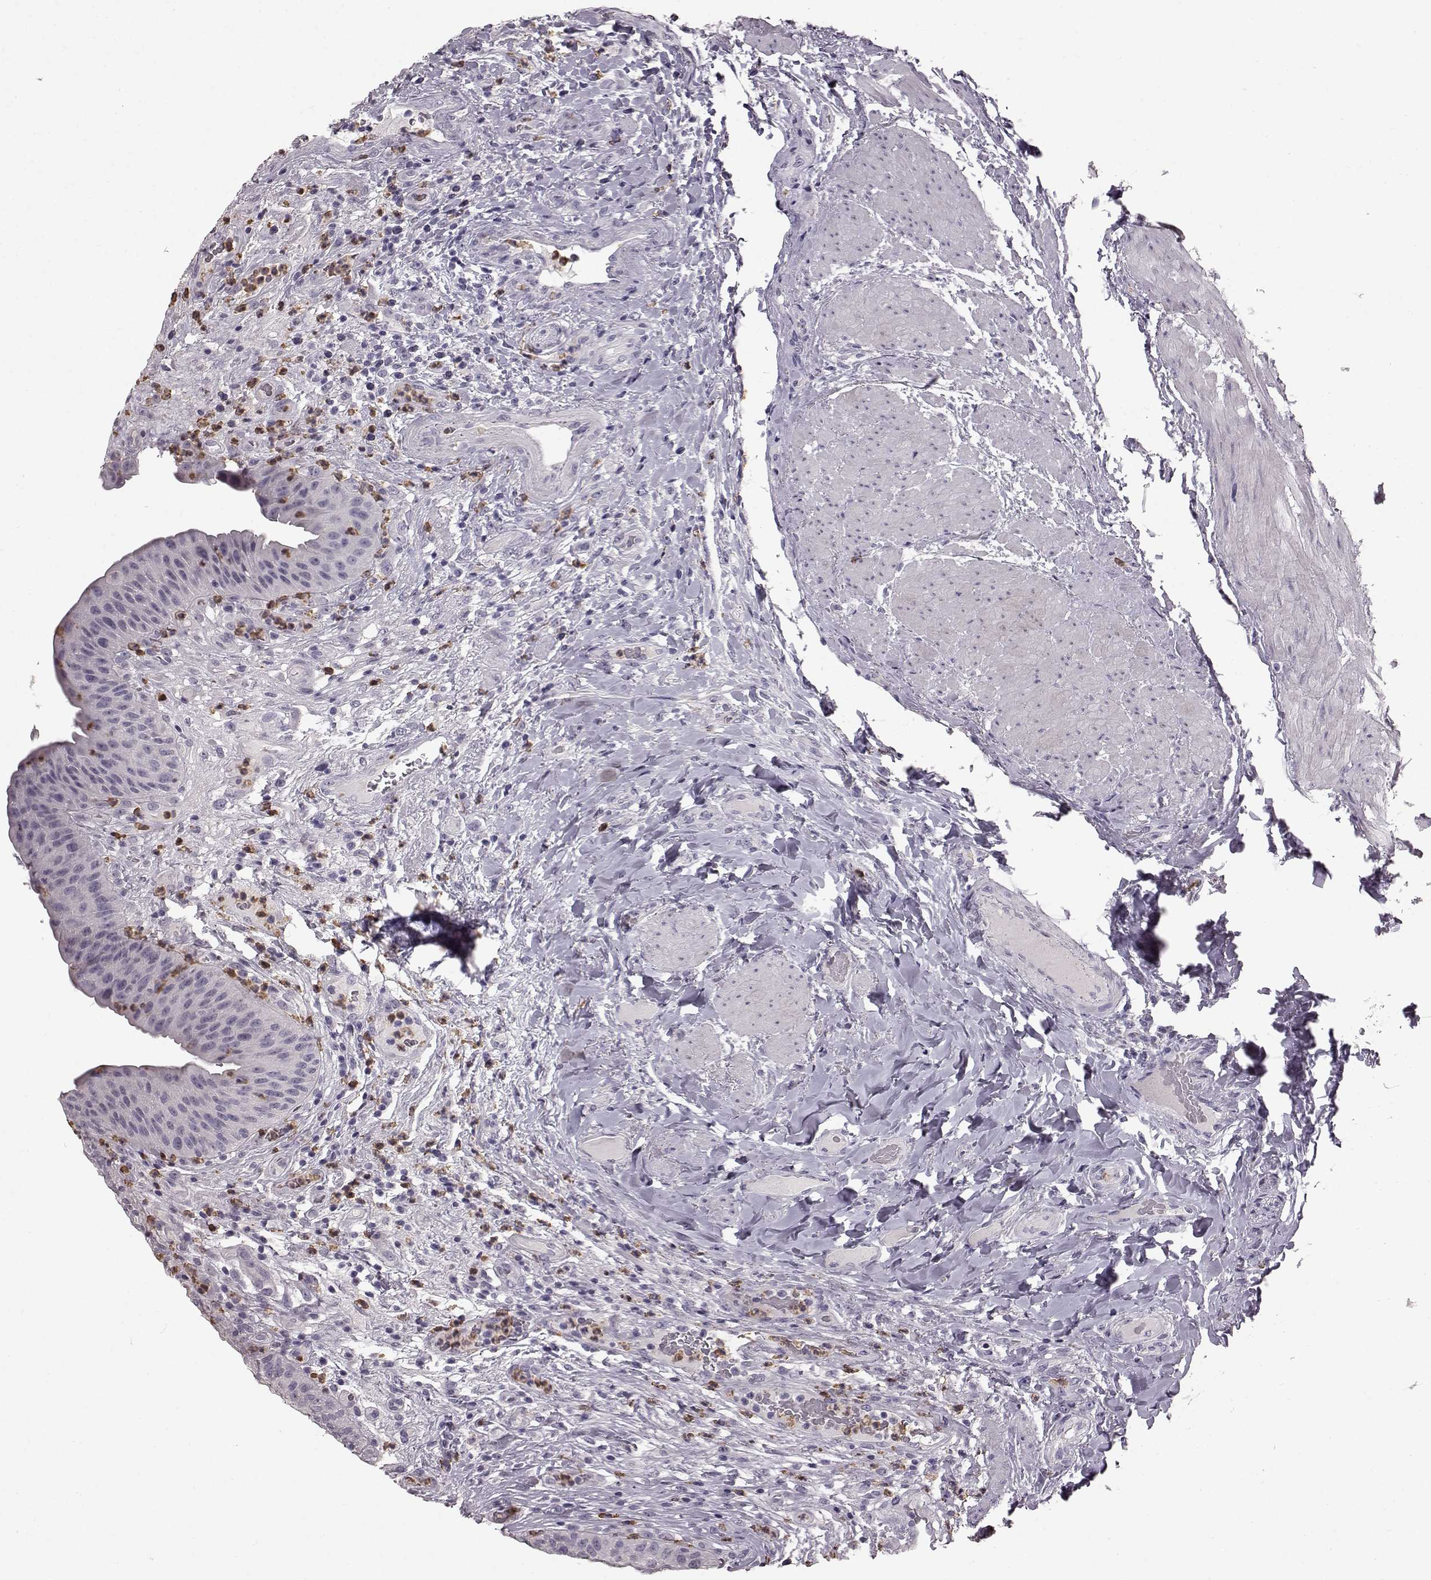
{"staining": {"intensity": "negative", "quantity": "none", "location": "none"}, "tissue": "urinary bladder", "cell_type": "Urothelial cells", "image_type": "normal", "snomed": [{"axis": "morphology", "description": "Normal tissue, NOS"}, {"axis": "topography", "description": "Urinary bladder"}], "caption": "Normal urinary bladder was stained to show a protein in brown. There is no significant expression in urothelial cells. The staining is performed using DAB brown chromogen with nuclei counter-stained in using hematoxylin.", "gene": "FUT4", "patient": {"sex": "male", "age": 66}}